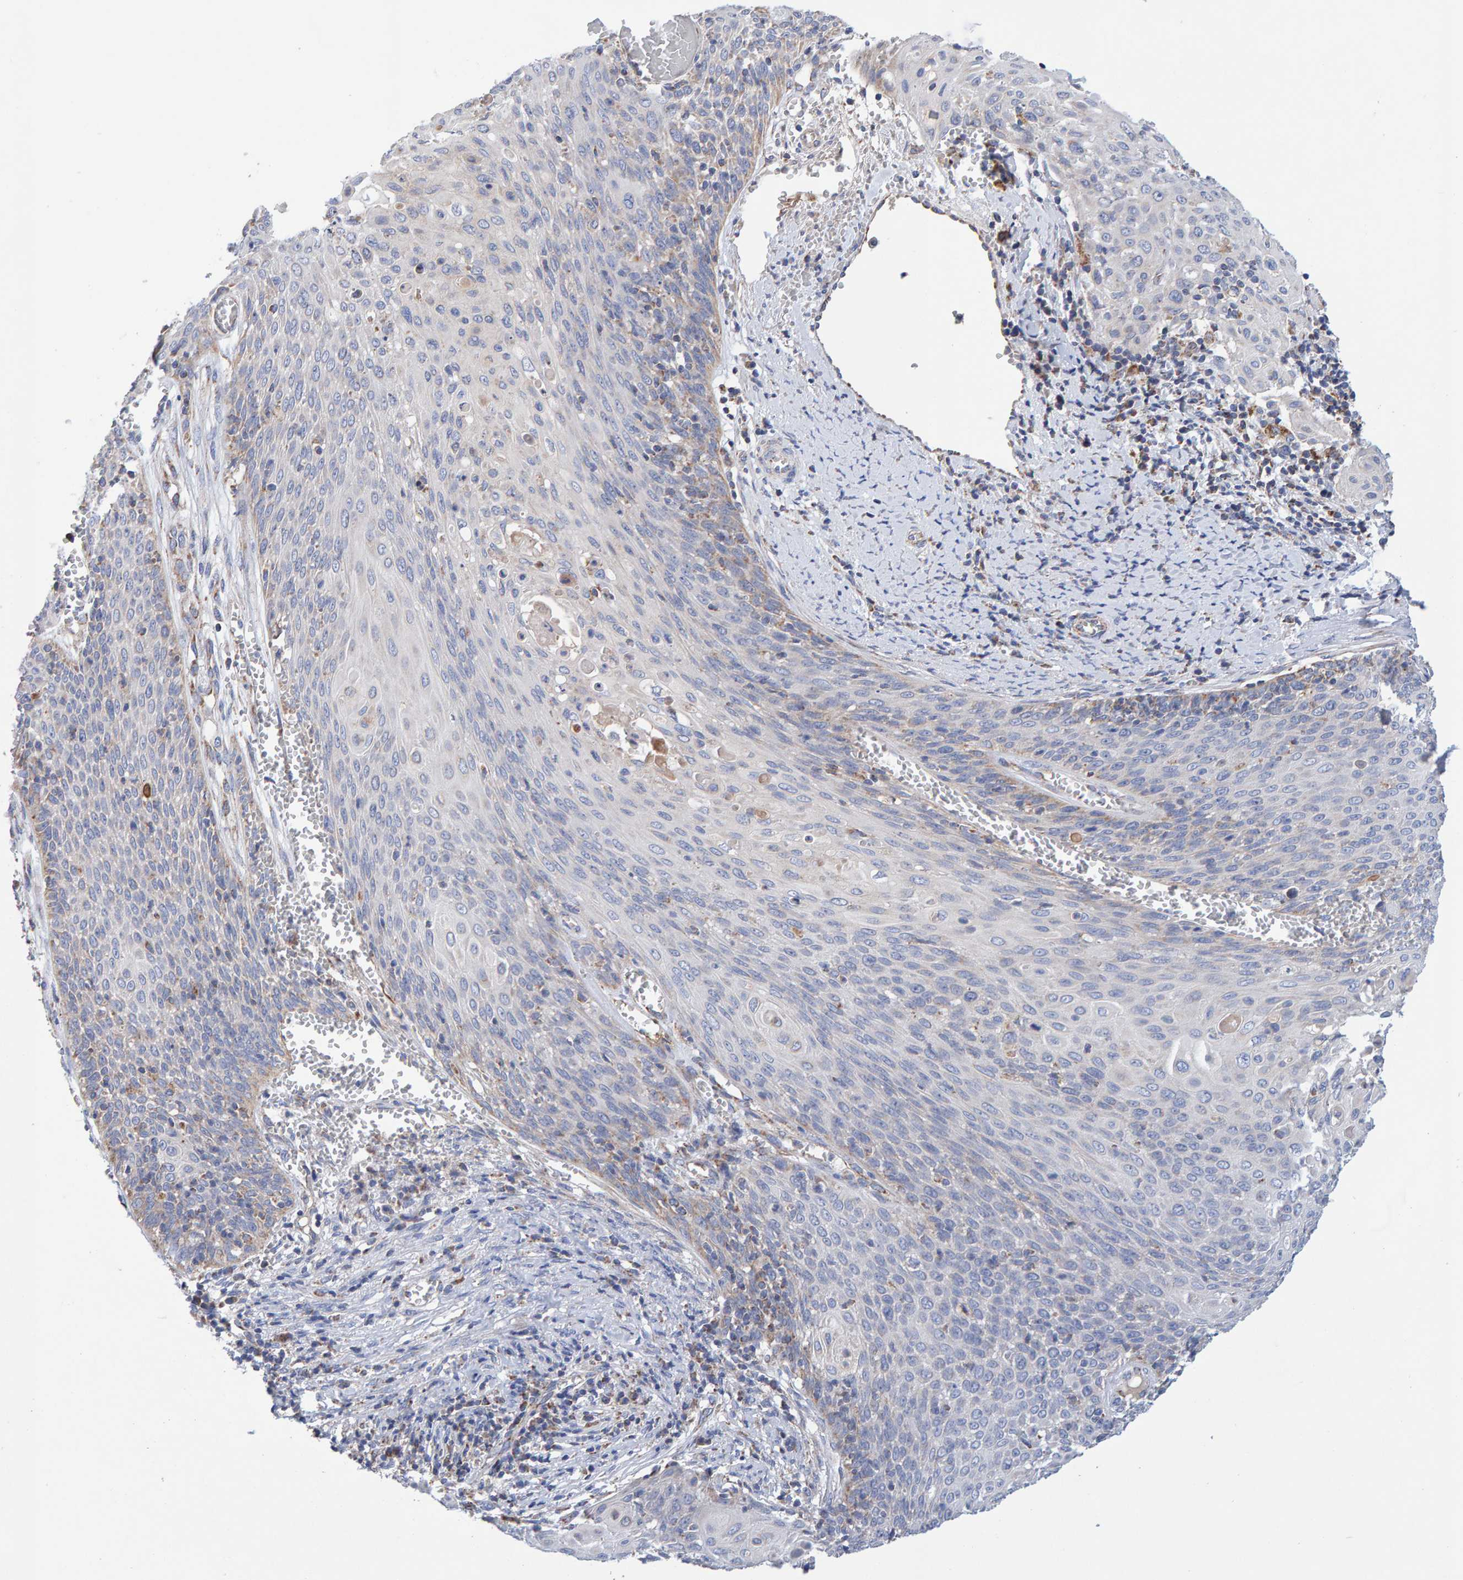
{"staining": {"intensity": "negative", "quantity": "none", "location": "none"}, "tissue": "cervical cancer", "cell_type": "Tumor cells", "image_type": "cancer", "snomed": [{"axis": "morphology", "description": "Squamous cell carcinoma, NOS"}, {"axis": "topography", "description": "Cervix"}], "caption": "A high-resolution micrograph shows immunohistochemistry (IHC) staining of cervical cancer (squamous cell carcinoma), which demonstrates no significant expression in tumor cells.", "gene": "EFR3A", "patient": {"sex": "female", "age": 39}}